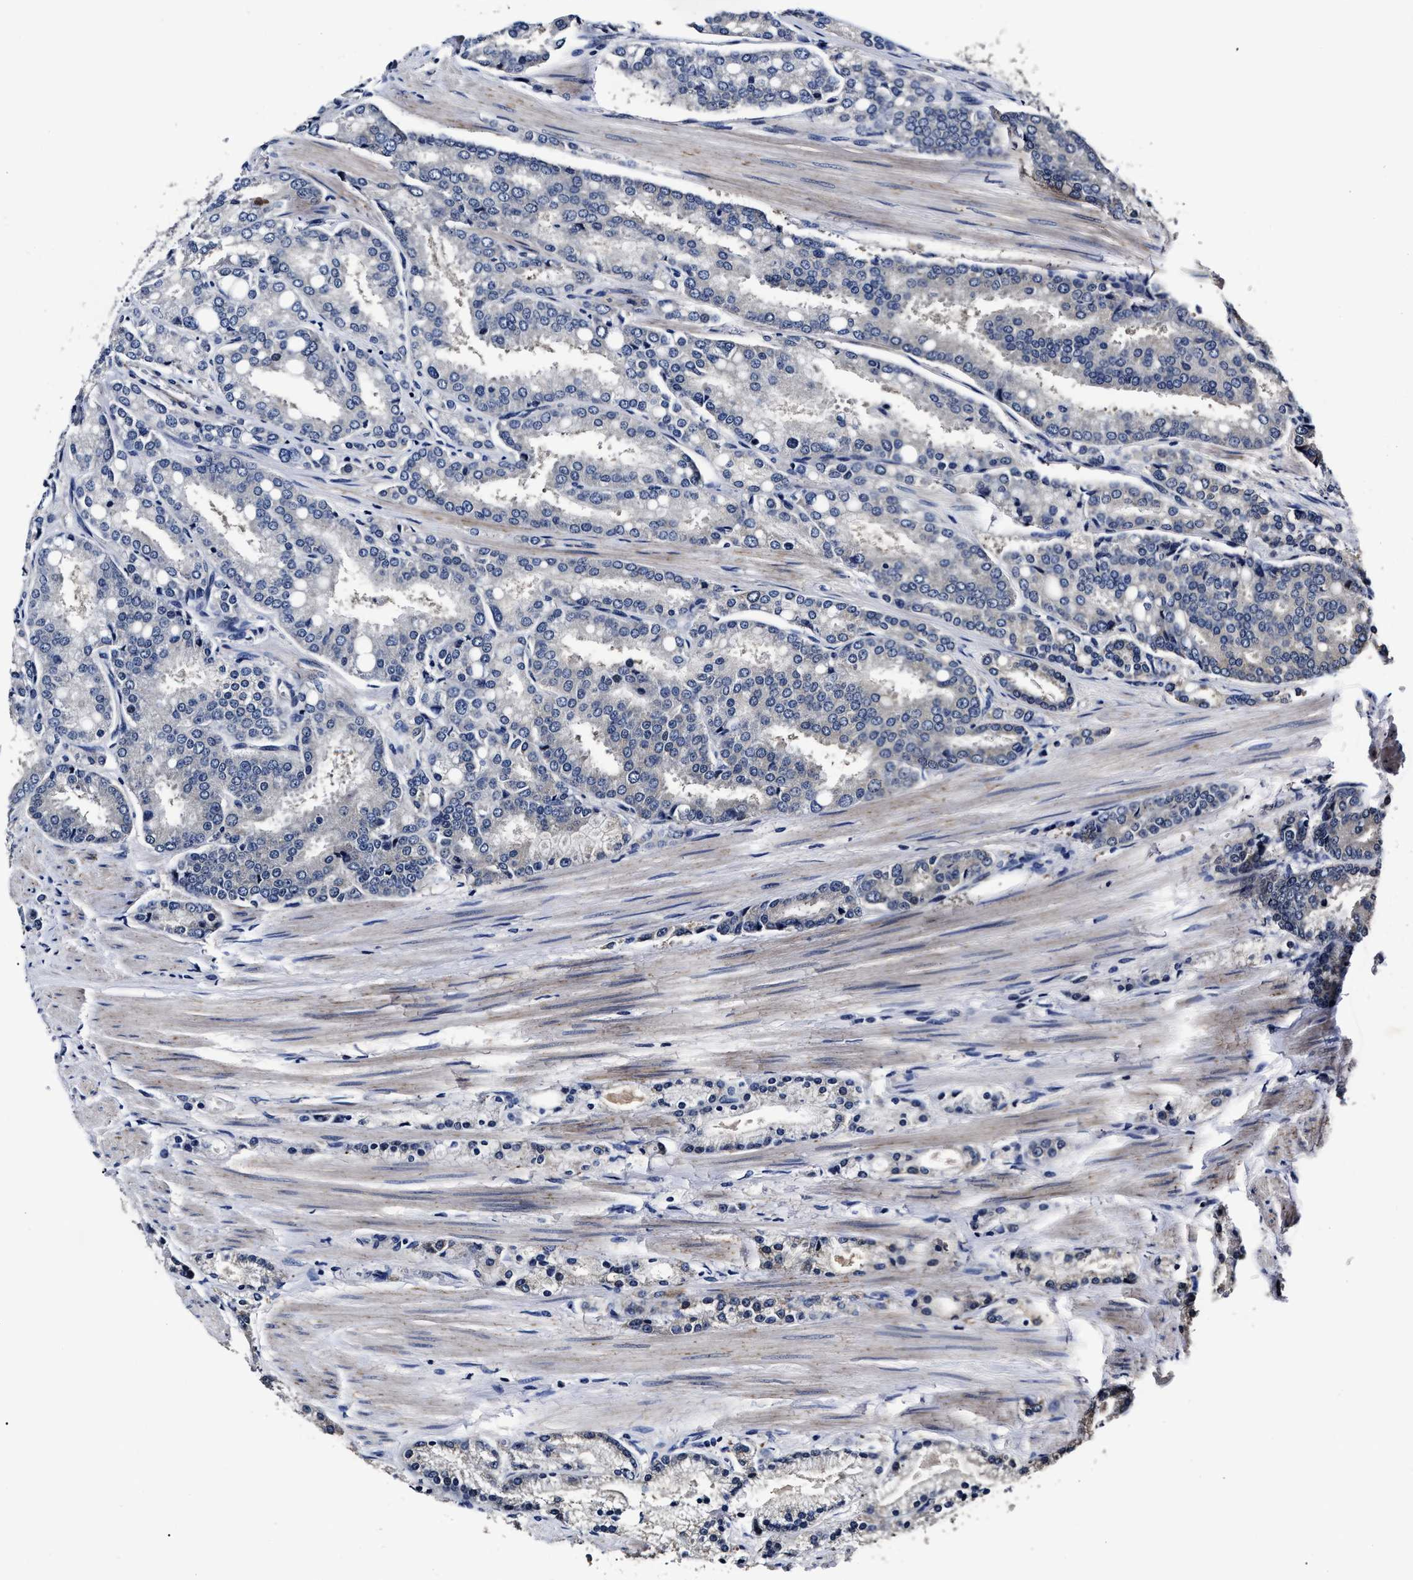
{"staining": {"intensity": "negative", "quantity": "none", "location": "none"}, "tissue": "prostate cancer", "cell_type": "Tumor cells", "image_type": "cancer", "snomed": [{"axis": "morphology", "description": "Adenocarcinoma, High grade"}, {"axis": "topography", "description": "Prostate"}], "caption": "An image of high-grade adenocarcinoma (prostate) stained for a protein demonstrates no brown staining in tumor cells.", "gene": "OLFML2A", "patient": {"sex": "male", "age": 50}}